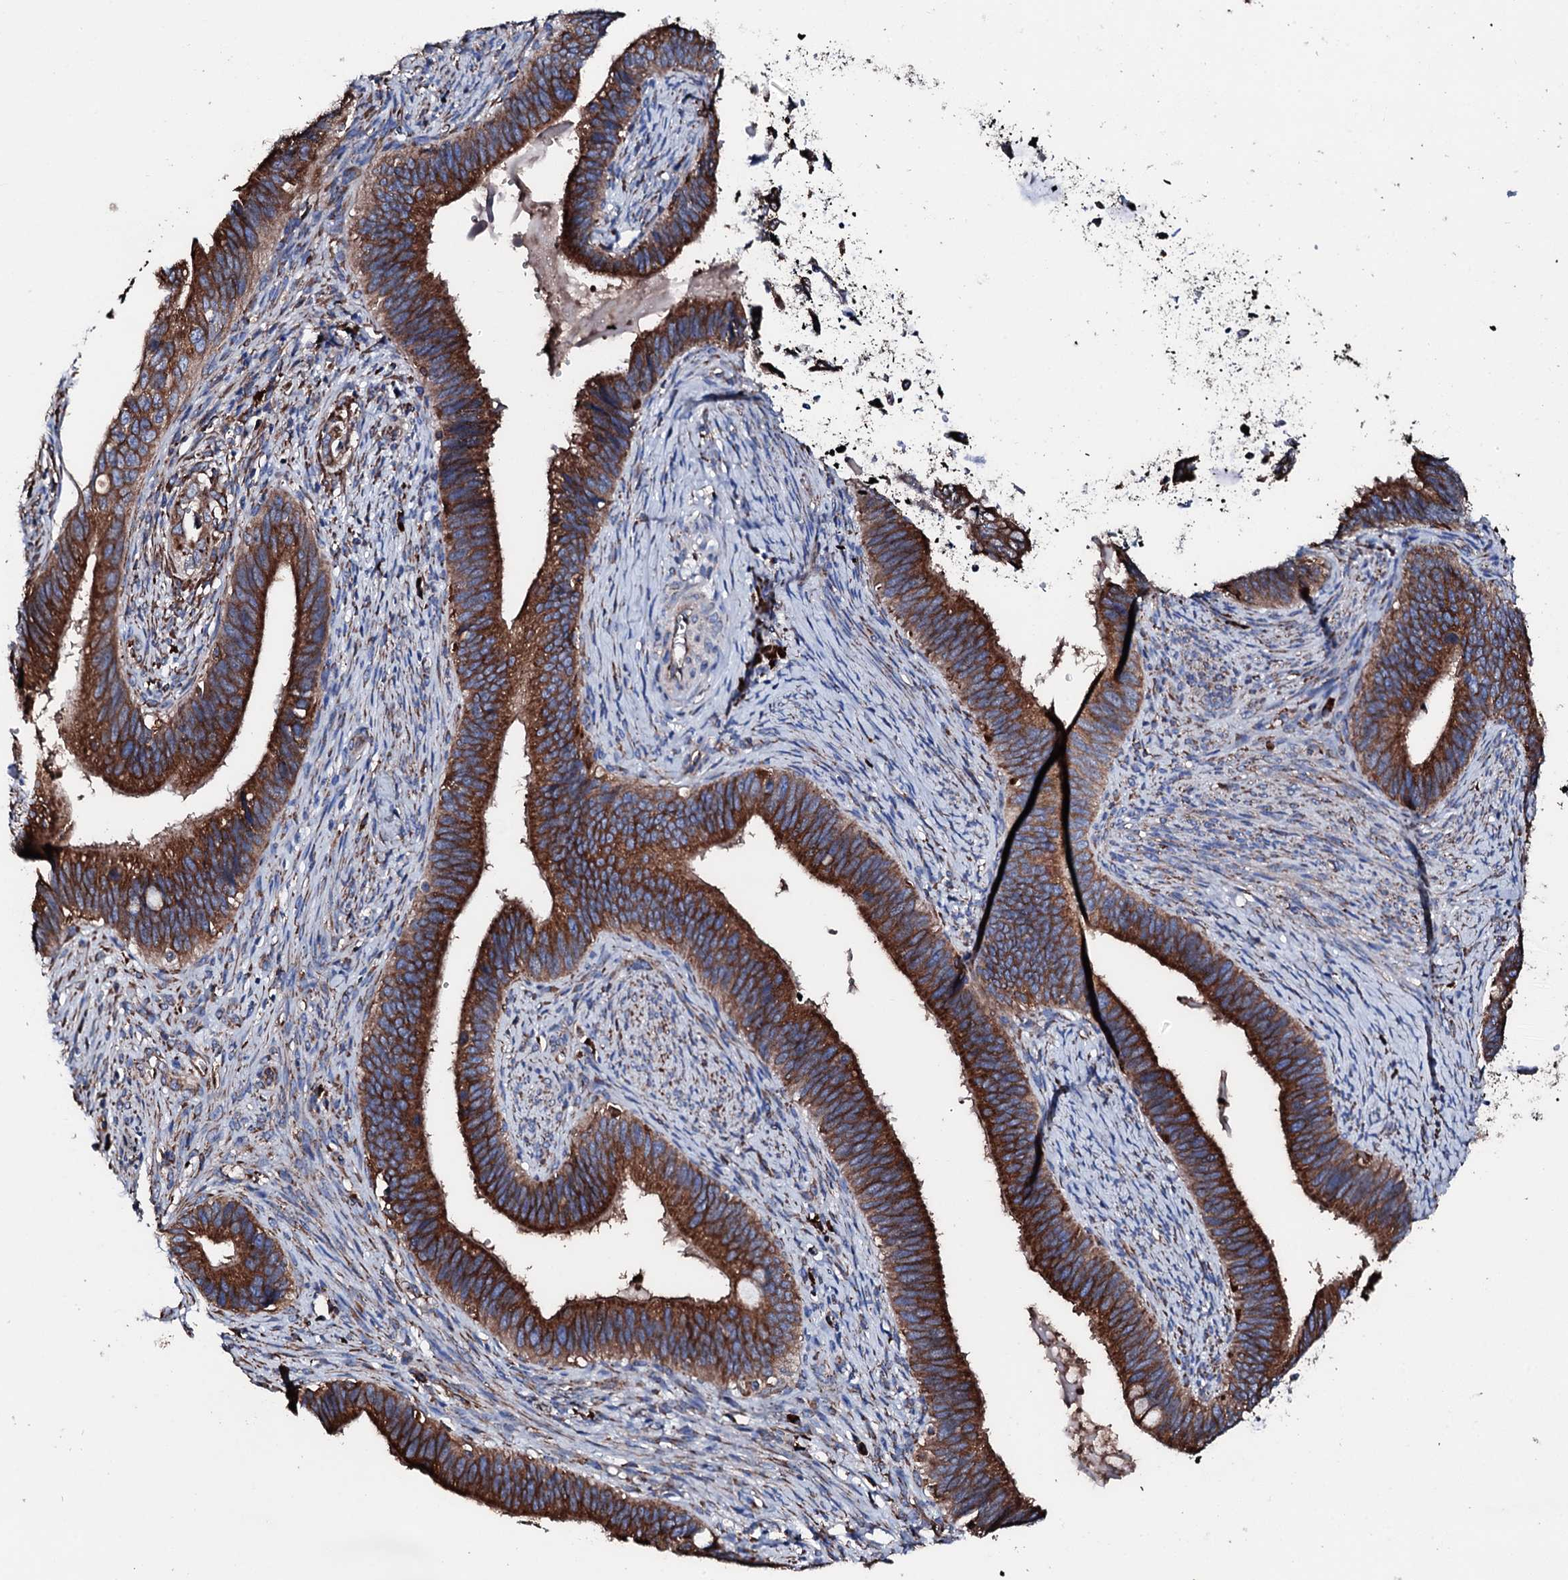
{"staining": {"intensity": "strong", "quantity": ">75%", "location": "cytoplasmic/membranous"}, "tissue": "cervical cancer", "cell_type": "Tumor cells", "image_type": "cancer", "snomed": [{"axis": "morphology", "description": "Adenocarcinoma, NOS"}, {"axis": "topography", "description": "Cervix"}], "caption": "The photomicrograph reveals staining of adenocarcinoma (cervical), revealing strong cytoplasmic/membranous protein staining (brown color) within tumor cells.", "gene": "AMDHD1", "patient": {"sex": "female", "age": 42}}